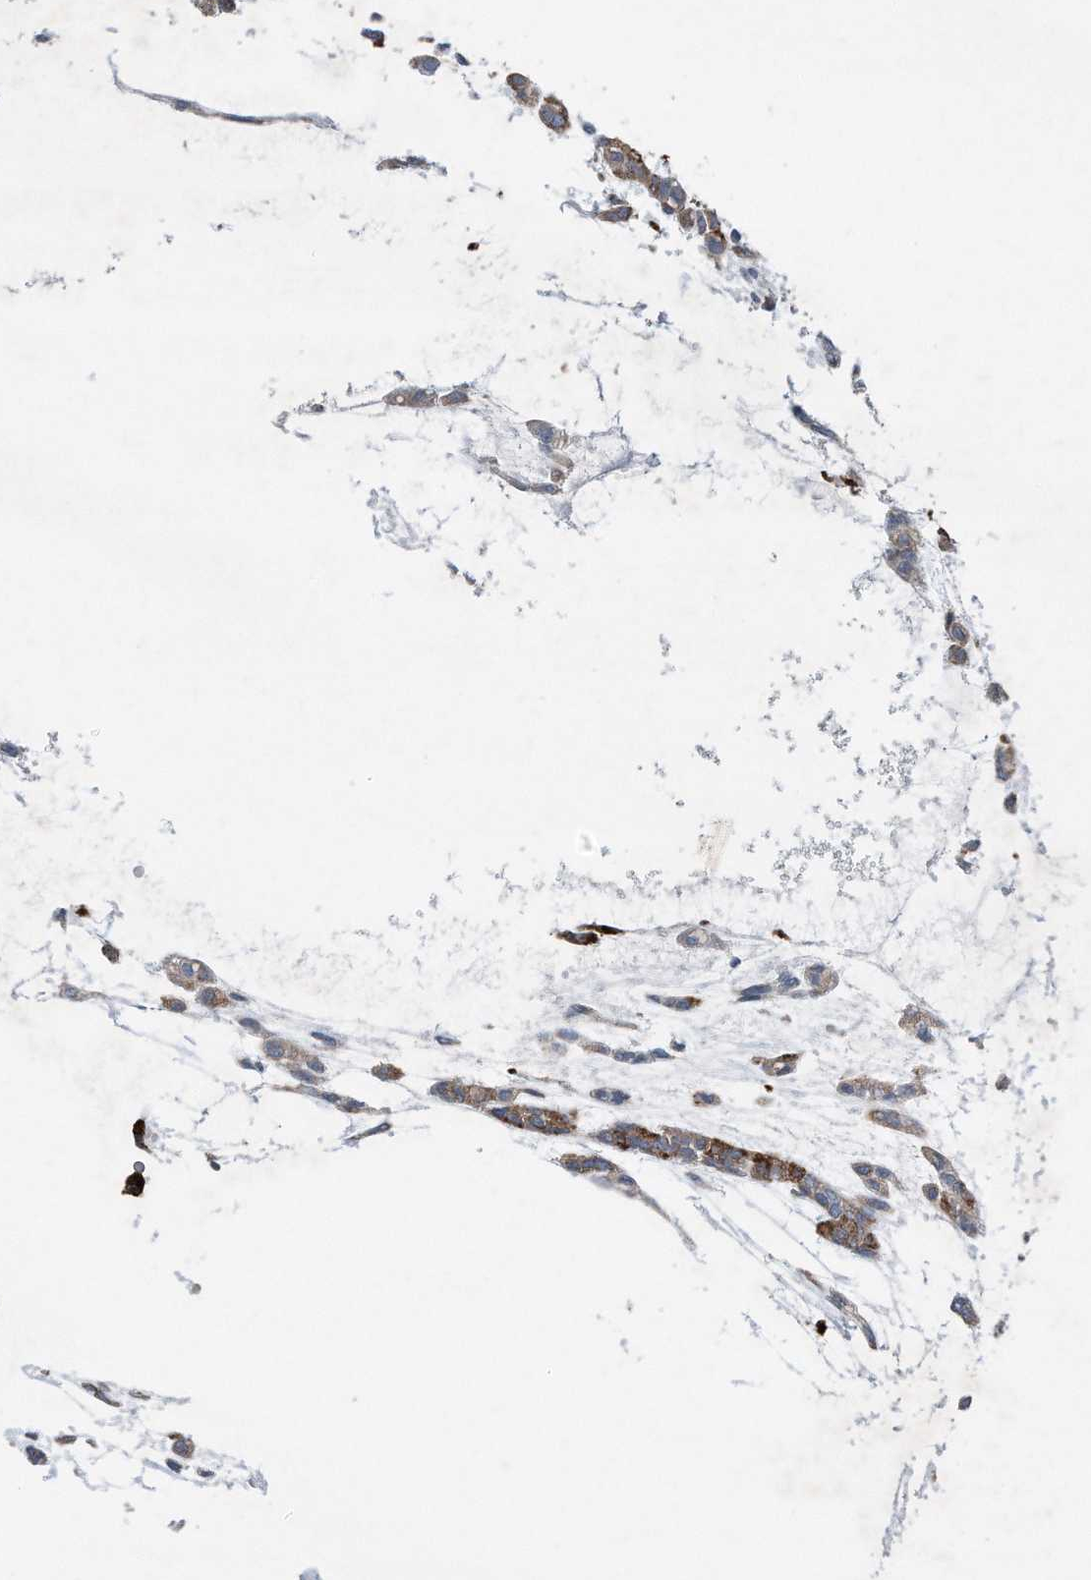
{"staining": {"intensity": "moderate", "quantity": "<25%", "location": "cytoplasmic/membranous"}, "tissue": "head and neck cancer", "cell_type": "Tumor cells", "image_type": "cancer", "snomed": [{"axis": "morphology", "description": "Adenocarcinoma, NOS"}, {"axis": "morphology", "description": "Adenoma, NOS"}, {"axis": "topography", "description": "Head-Neck"}], "caption": "DAB (3,3'-diaminobenzidine) immunohistochemical staining of human head and neck cancer (adenoma) demonstrates moderate cytoplasmic/membranous protein expression in about <25% of tumor cells.", "gene": "ZNF772", "patient": {"sex": "female", "age": 55}}